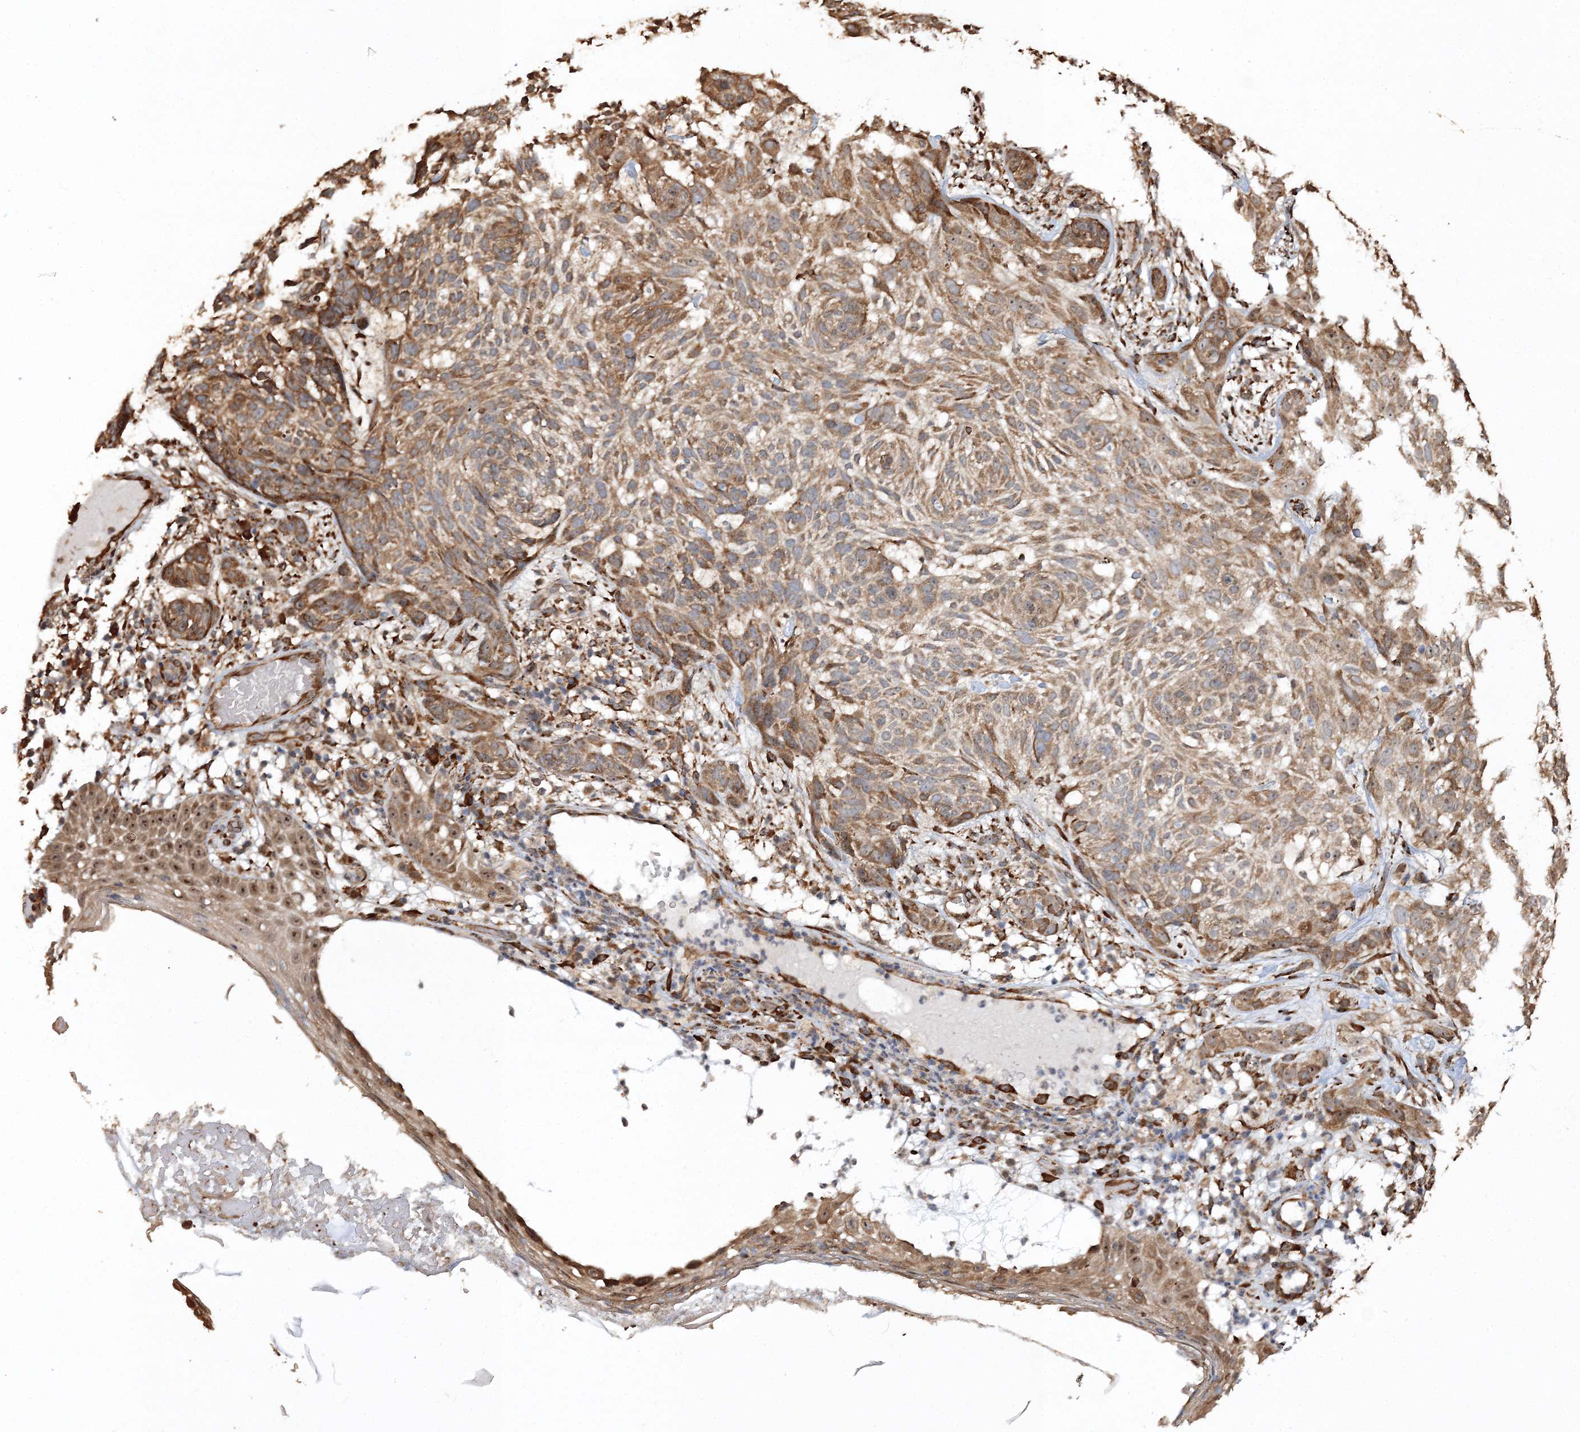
{"staining": {"intensity": "moderate", "quantity": ">75%", "location": "cytoplasmic/membranous"}, "tissue": "skin cancer", "cell_type": "Tumor cells", "image_type": "cancer", "snomed": [{"axis": "morphology", "description": "Basal cell carcinoma"}, {"axis": "topography", "description": "Skin"}], "caption": "Immunohistochemical staining of human skin cancer (basal cell carcinoma) demonstrates moderate cytoplasmic/membranous protein positivity in about >75% of tumor cells.", "gene": "SCRN3", "patient": {"sex": "male", "age": 85}}